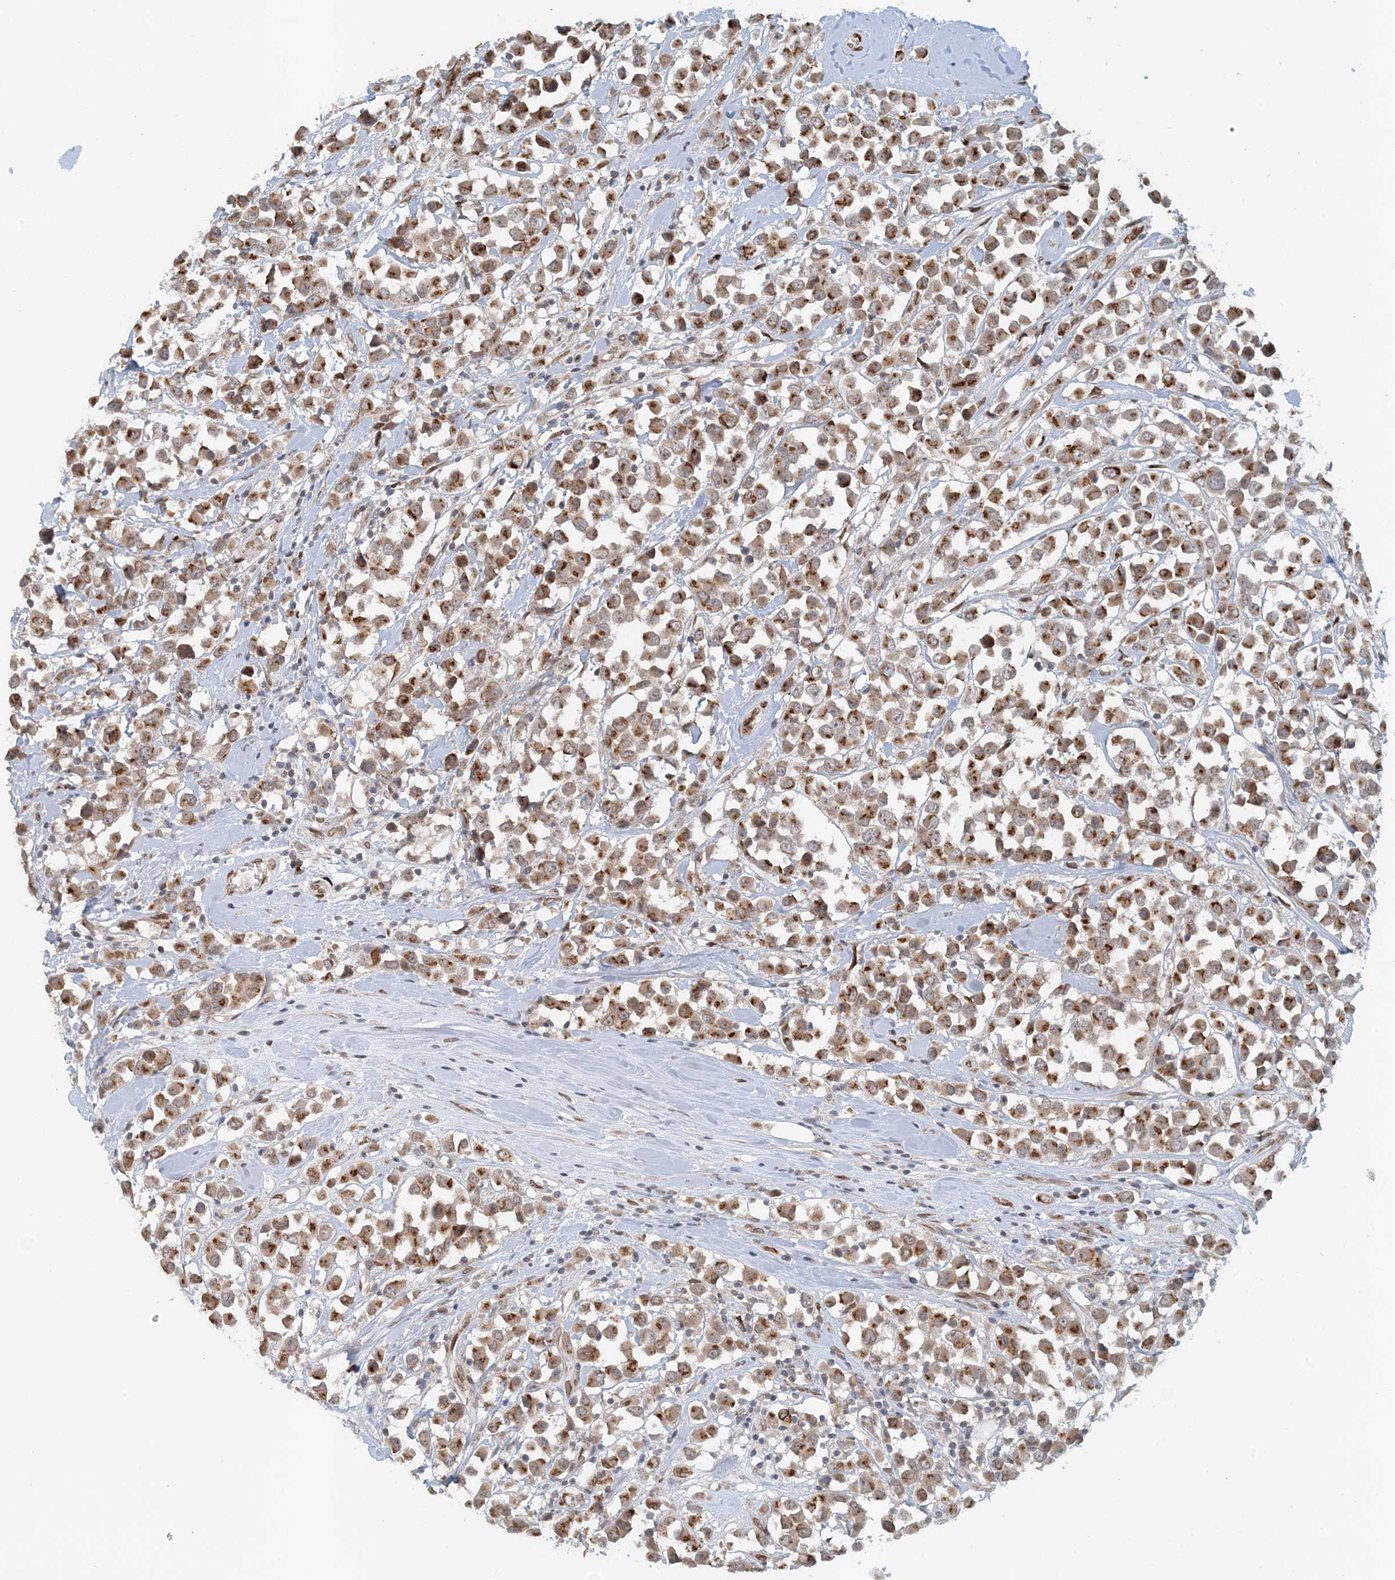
{"staining": {"intensity": "moderate", "quantity": ">75%", "location": "cytoplasmic/membranous"}, "tissue": "breast cancer", "cell_type": "Tumor cells", "image_type": "cancer", "snomed": [{"axis": "morphology", "description": "Duct carcinoma"}, {"axis": "topography", "description": "Breast"}], "caption": "IHC (DAB (3,3'-diaminobenzidine)) staining of breast cancer (infiltrating ductal carcinoma) exhibits moderate cytoplasmic/membranous protein staining in approximately >75% of tumor cells. The protein of interest is shown in brown color, while the nuclei are stained blue.", "gene": "SLC35A2", "patient": {"sex": "female", "age": 61}}